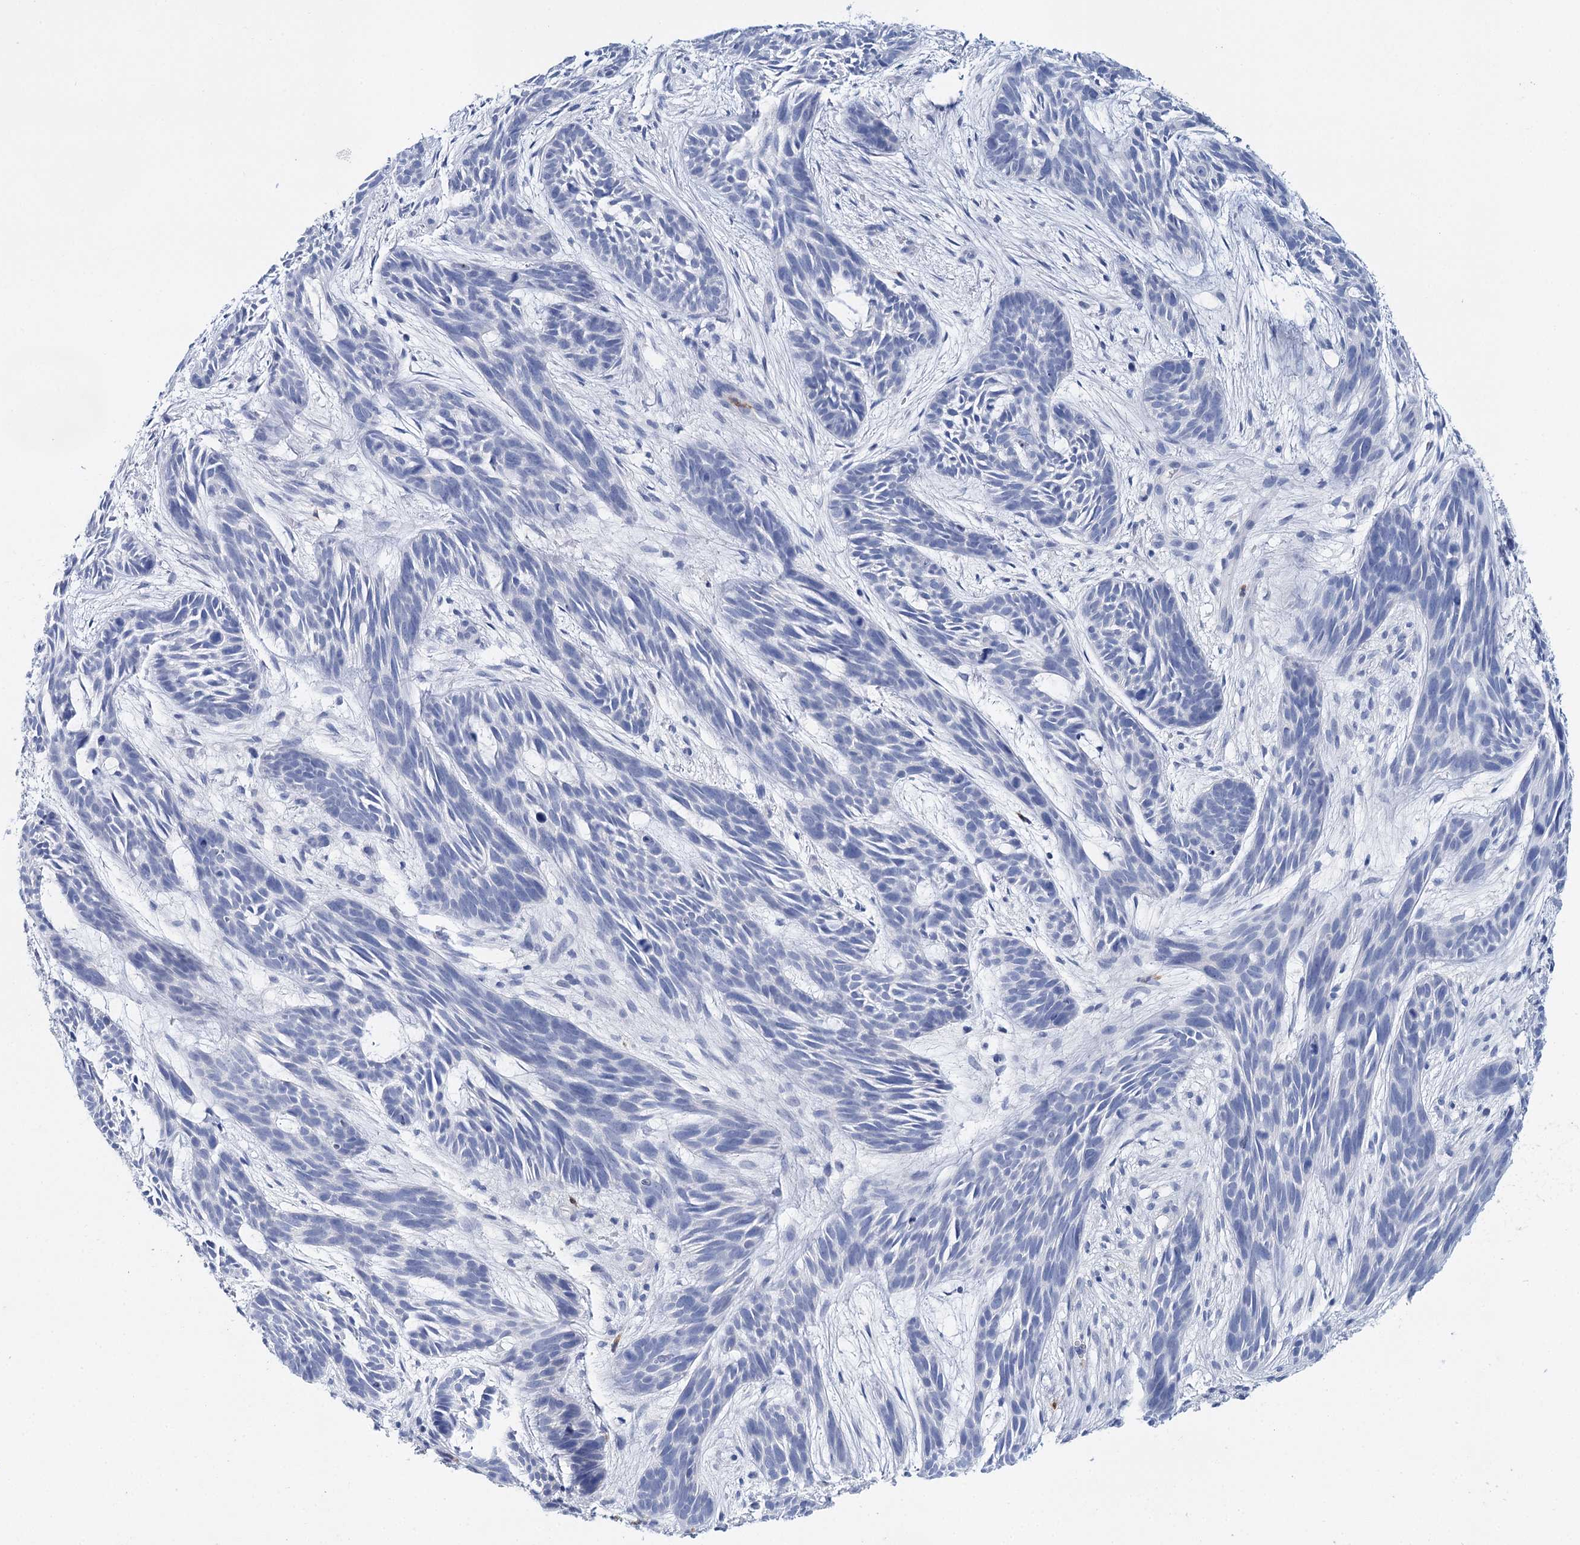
{"staining": {"intensity": "negative", "quantity": "none", "location": "none"}, "tissue": "skin cancer", "cell_type": "Tumor cells", "image_type": "cancer", "snomed": [{"axis": "morphology", "description": "Basal cell carcinoma"}, {"axis": "topography", "description": "Skin"}], "caption": "IHC micrograph of neoplastic tissue: skin cancer (basal cell carcinoma) stained with DAB (3,3'-diaminobenzidine) exhibits no significant protein staining in tumor cells. The staining was performed using DAB to visualize the protein expression in brown, while the nuclei were stained in blue with hematoxylin (Magnification: 20x).", "gene": "CEACAM8", "patient": {"sex": "male", "age": 89}}